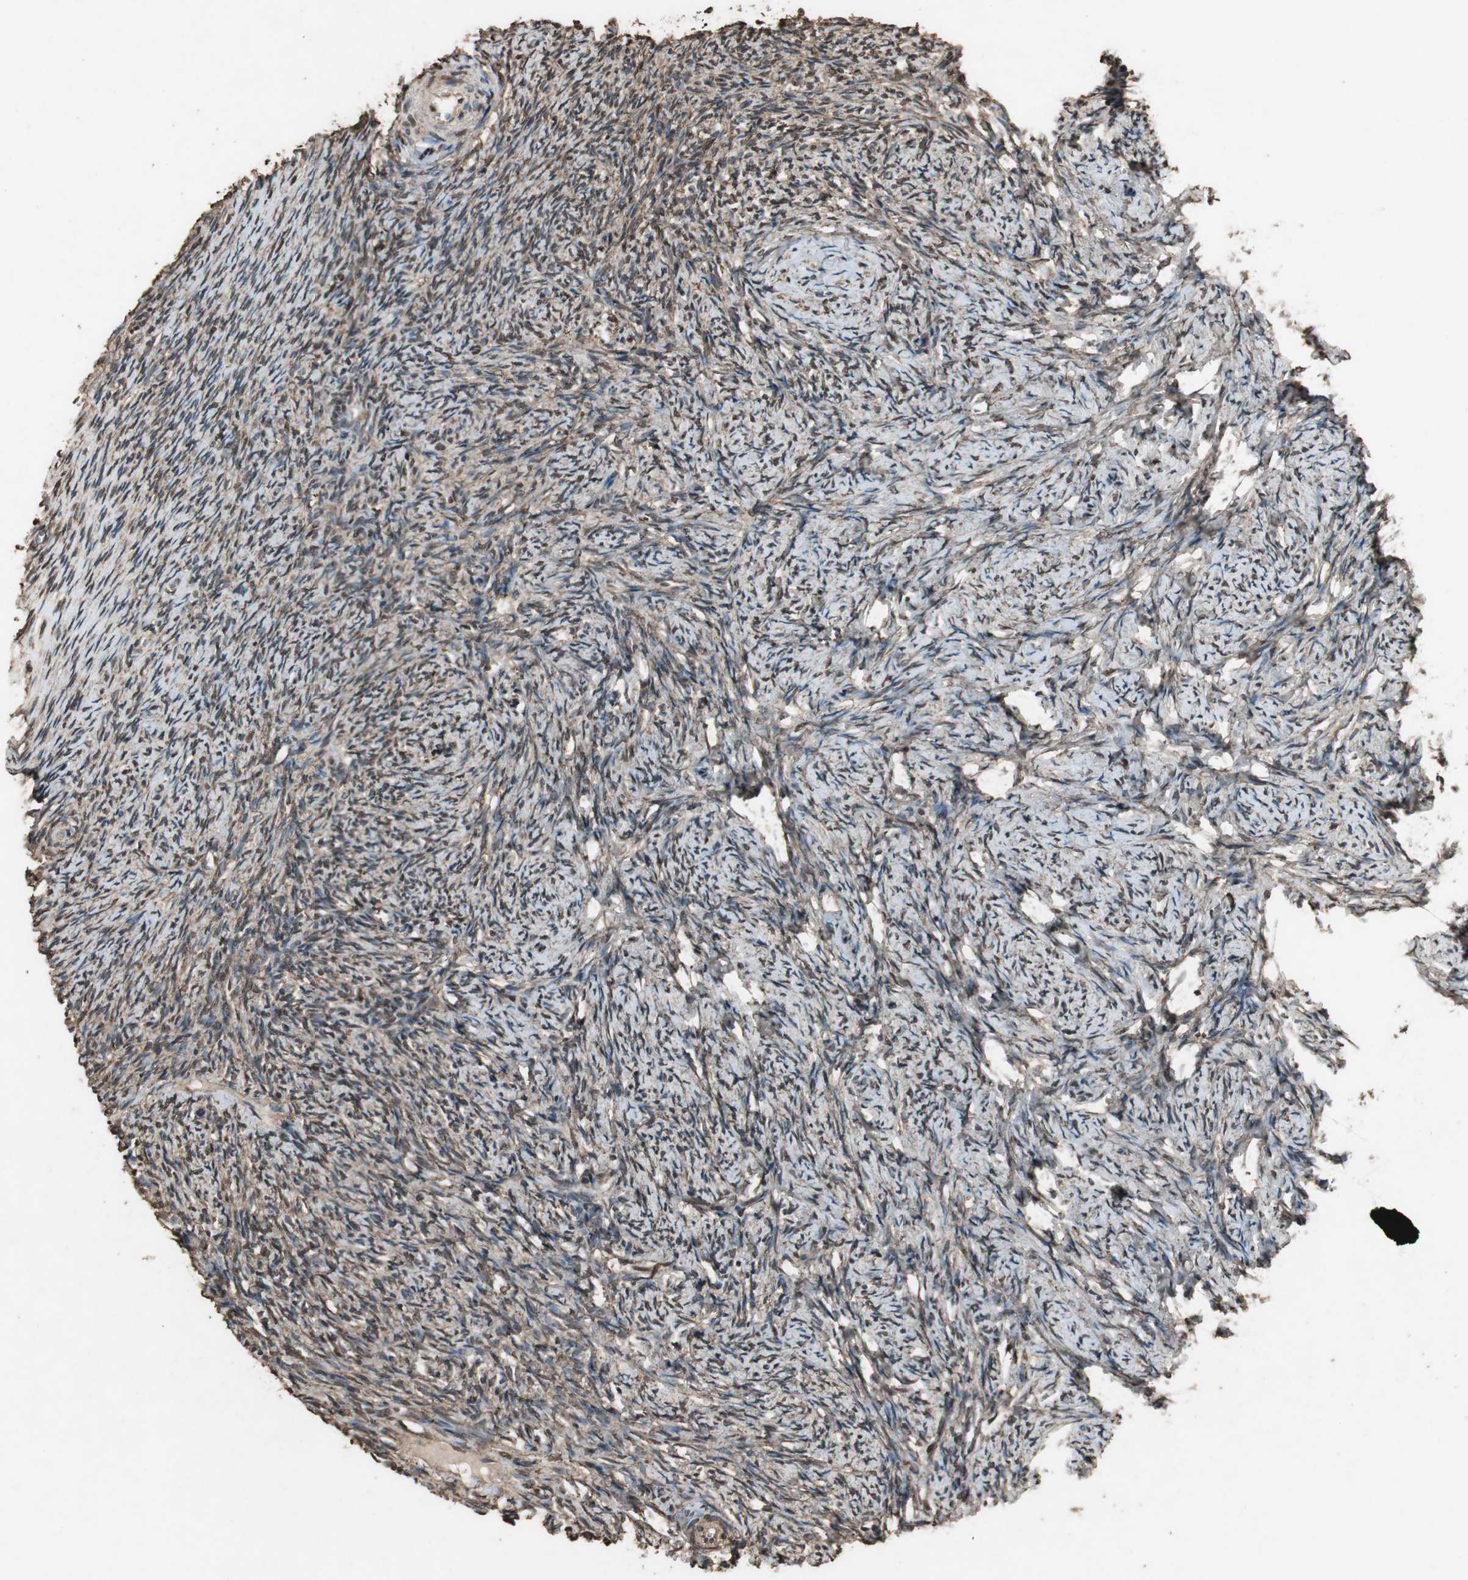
{"staining": {"intensity": "strong", "quantity": ">75%", "location": "cytoplasmic/membranous,nuclear"}, "tissue": "ovary", "cell_type": "Follicle cells", "image_type": "normal", "snomed": [{"axis": "morphology", "description": "Normal tissue, NOS"}, {"axis": "topography", "description": "Ovary"}], "caption": "IHC photomicrograph of normal human ovary stained for a protein (brown), which reveals high levels of strong cytoplasmic/membranous,nuclear expression in approximately >75% of follicle cells.", "gene": "PPP1R13B", "patient": {"sex": "female", "age": 60}}